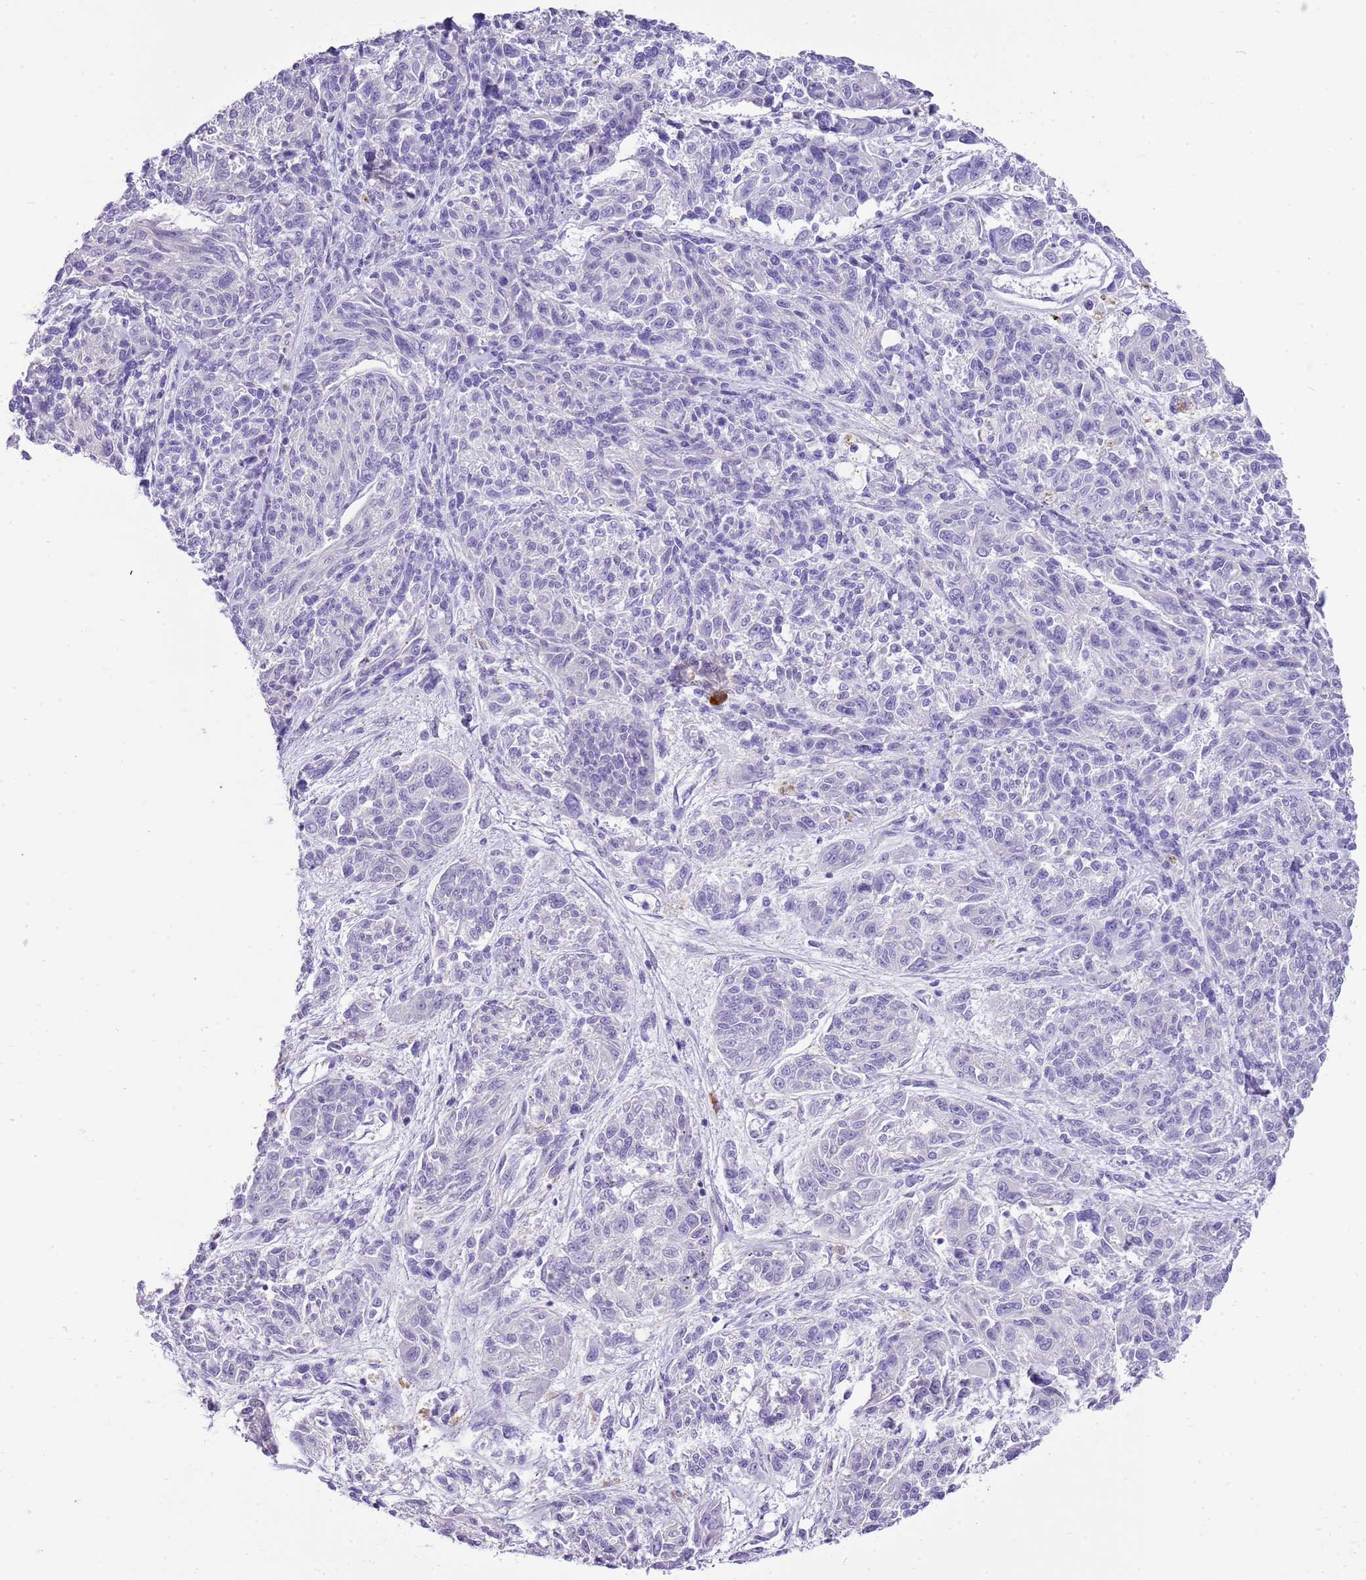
{"staining": {"intensity": "negative", "quantity": "none", "location": "none"}, "tissue": "melanoma", "cell_type": "Tumor cells", "image_type": "cancer", "snomed": [{"axis": "morphology", "description": "Malignant melanoma, NOS"}, {"axis": "topography", "description": "Skin"}], "caption": "Tumor cells are negative for brown protein staining in melanoma. Brightfield microscopy of IHC stained with DAB (3,3'-diaminobenzidine) (brown) and hematoxylin (blue), captured at high magnification.", "gene": "IGKV3D-11", "patient": {"sex": "male", "age": 53}}